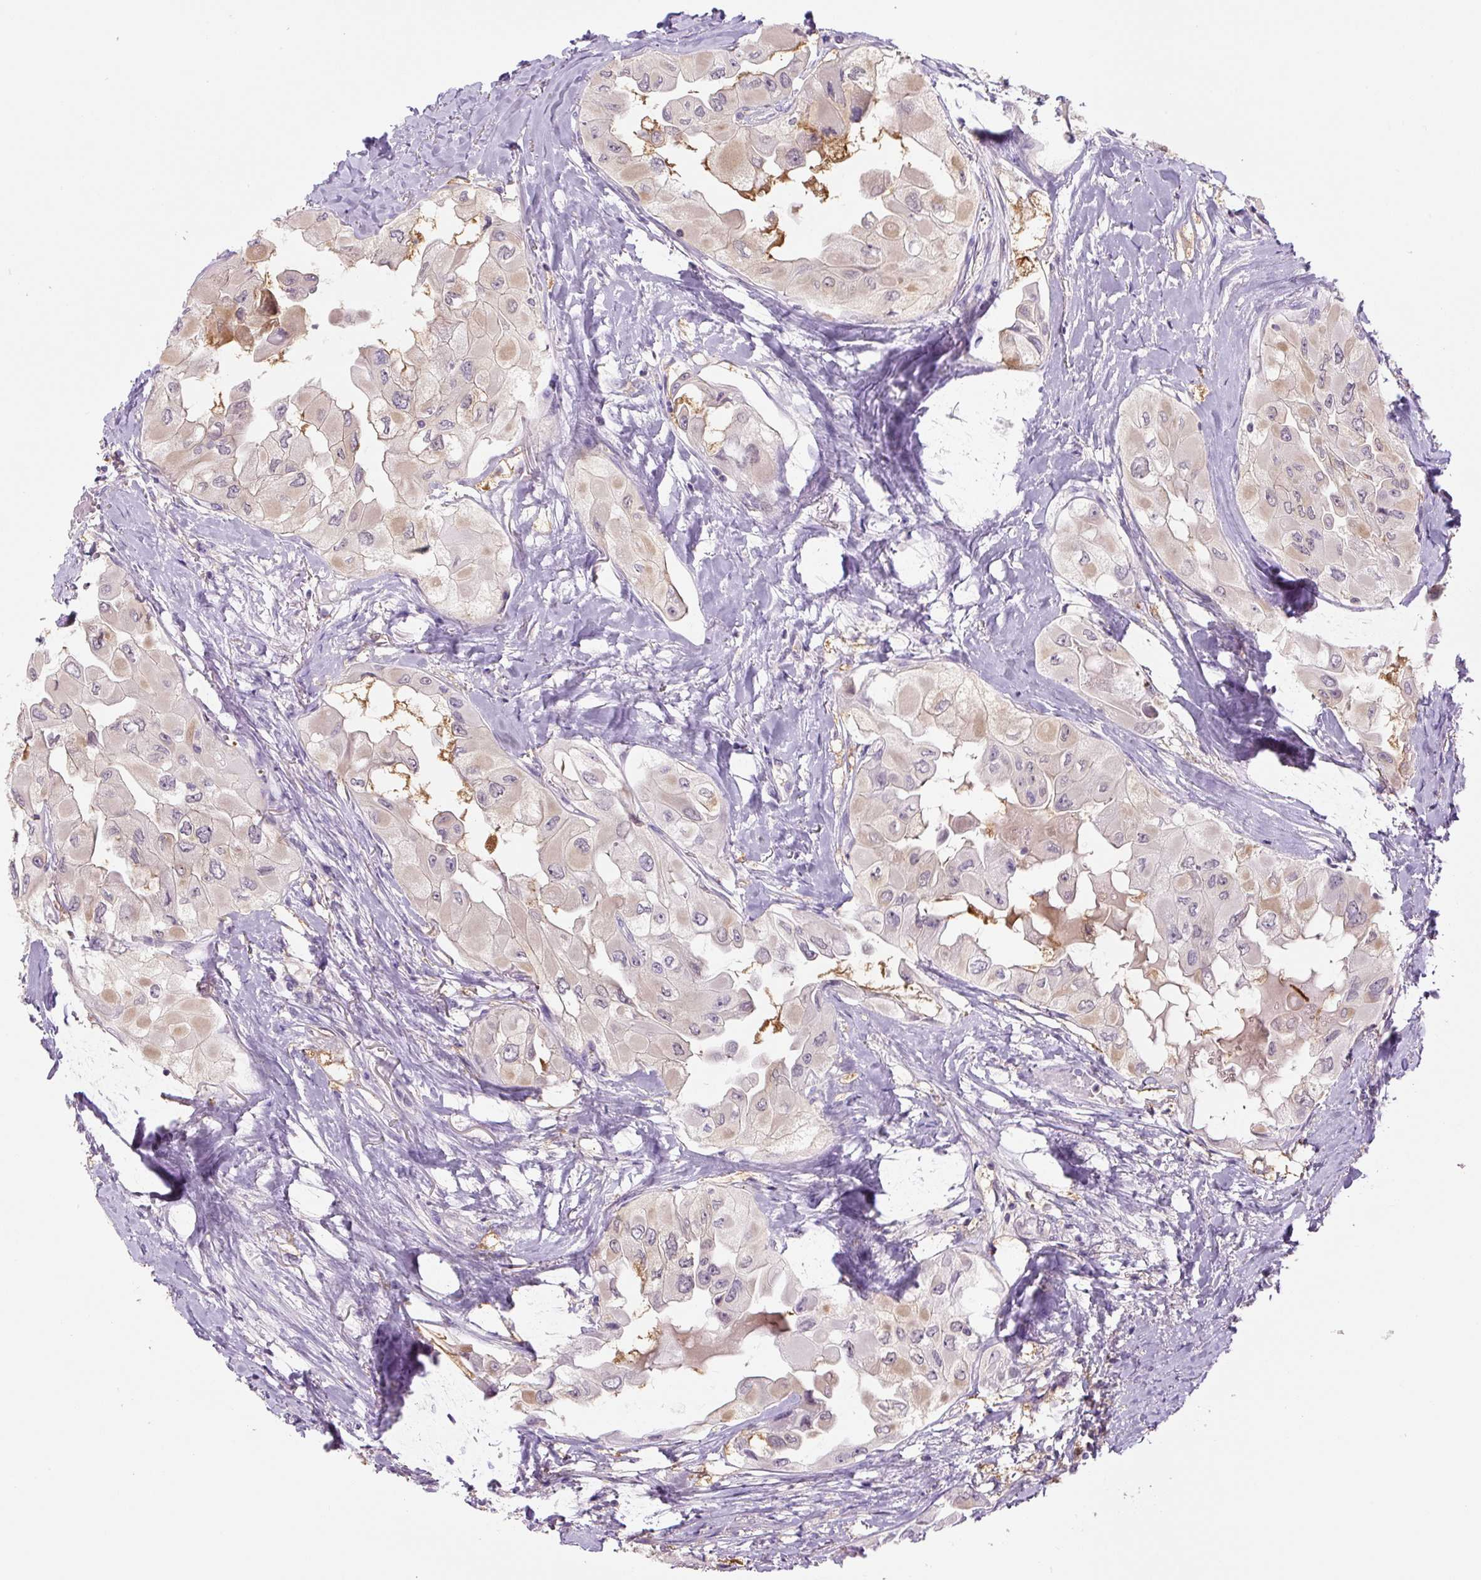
{"staining": {"intensity": "weak", "quantity": "<25%", "location": "cytoplasmic/membranous"}, "tissue": "thyroid cancer", "cell_type": "Tumor cells", "image_type": "cancer", "snomed": [{"axis": "morphology", "description": "Normal tissue, NOS"}, {"axis": "morphology", "description": "Papillary adenocarcinoma, NOS"}, {"axis": "topography", "description": "Thyroid gland"}], "caption": "IHC histopathology image of human thyroid cancer stained for a protein (brown), which reveals no expression in tumor cells. (Stains: DAB (3,3'-diaminobenzidine) immunohistochemistry with hematoxylin counter stain, Microscopy: brightfield microscopy at high magnification).", "gene": "SPSB2", "patient": {"sex": "female", "age": 59}}